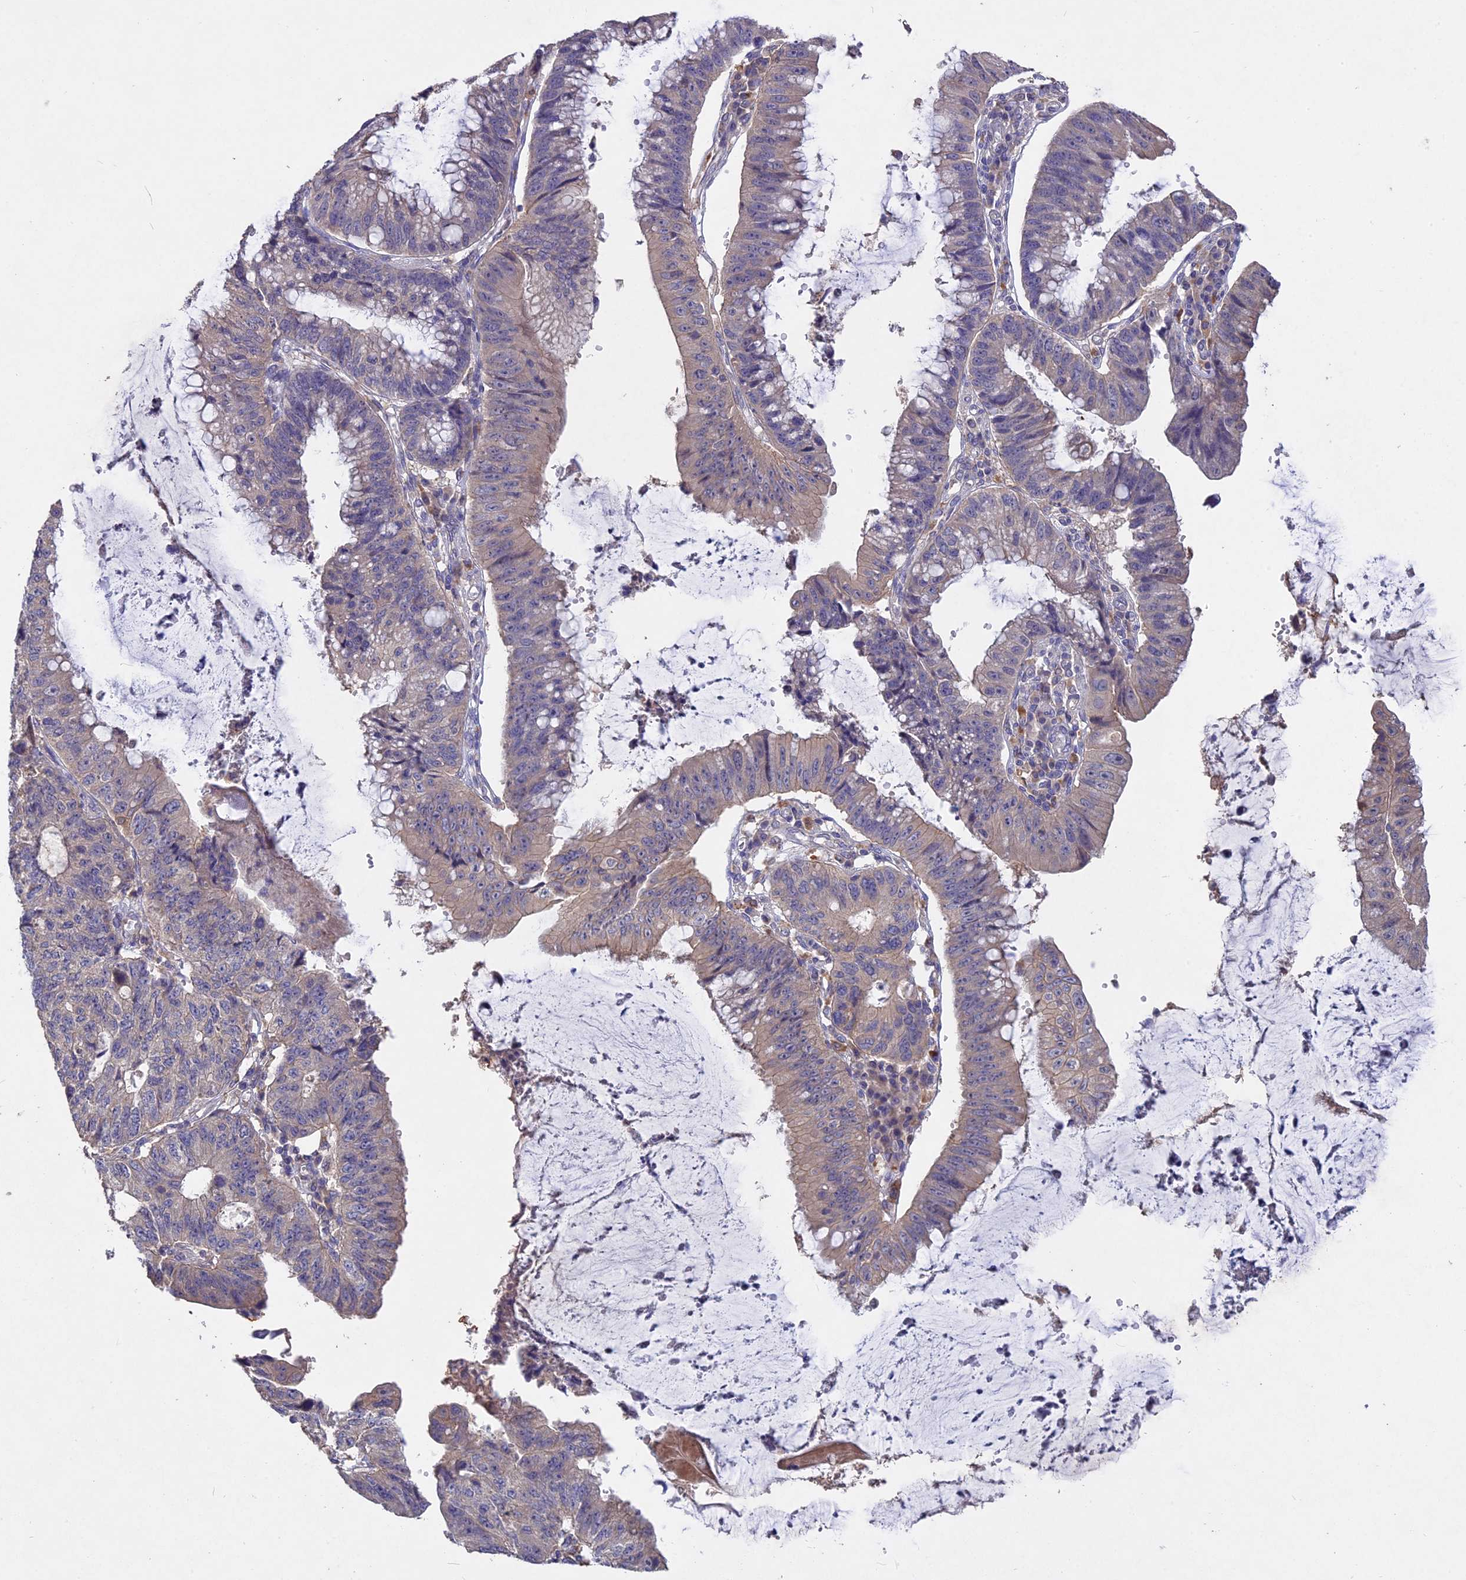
{"staining": {"intensity": "negative", "quantity": "none", "location": "none"}, "tissue": "stomach cancer", "cell_type": "Tumor cells", "image_type": "cancer", "snomed": [{"axis": "morphology", "description": "Adenocarcinoma, NOS"}, {"axis": "topography", "description": "Stomach"}], "caption": "High power microscopy image of an immunohistochemistry (IHC) image of stomach adenocarcinoma, revealing no significant staining in tumor cells.", "gene": "SLC26A4", "patient": {"sex": "male", "age": 59}}